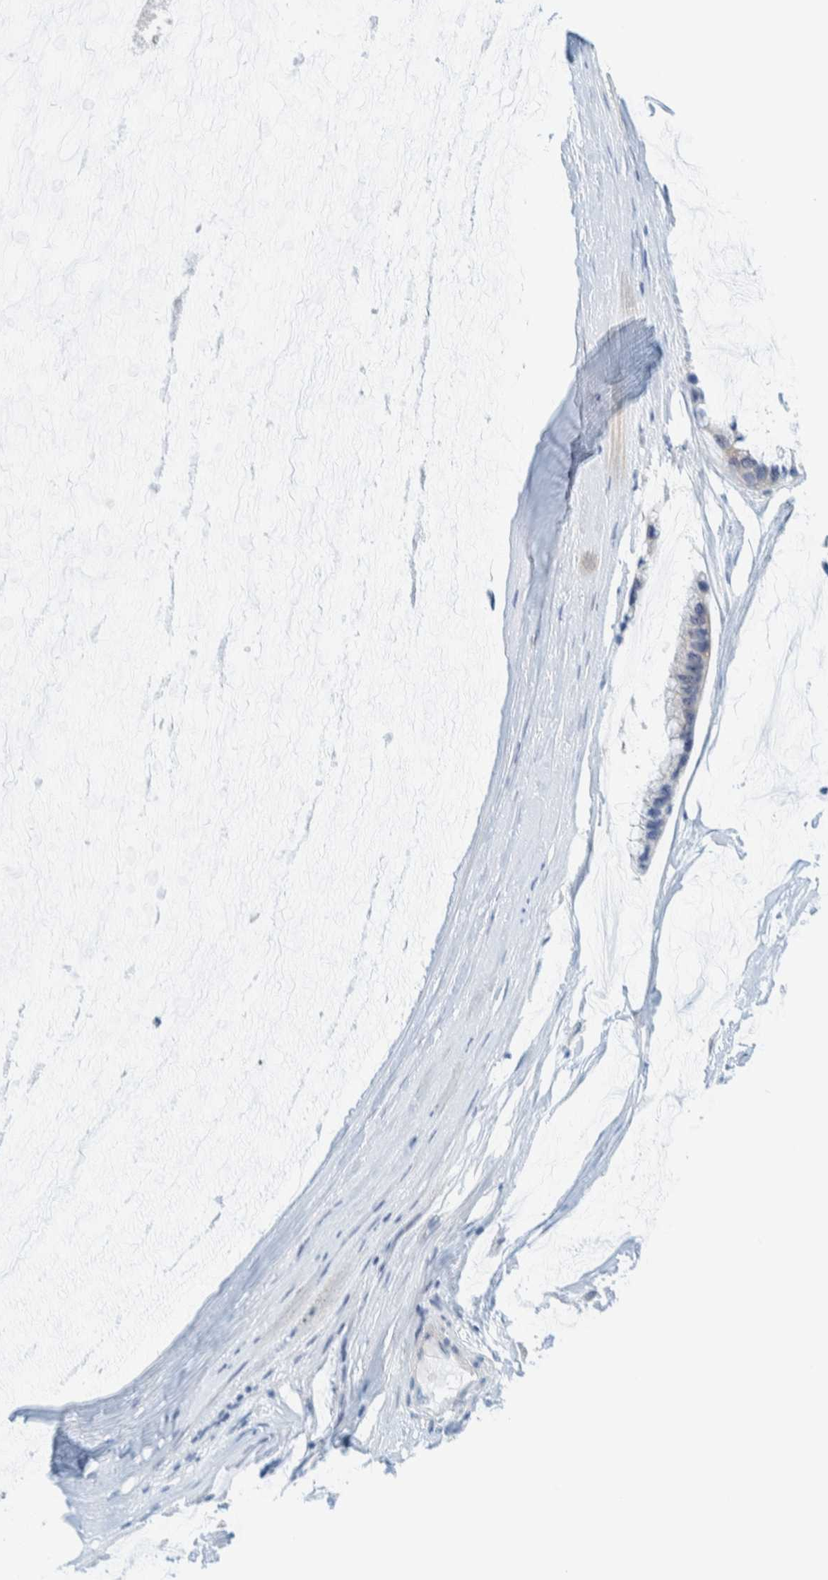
{"staining": {"intensity": "negative", "quantity": "none", "location": "none"}, "tissue": "ovarian cancer", "cell_type": "Tumor cells", "image_type": "cancer", "snomed": [{"axis": "morphology", "description": "Cystadenocarcinoma, mucinous, NOS"}, {"axis": "topography", "description": "Ovary"}], "caption": "This is an immunohistochemistry (IHC) micrograph of mucinous cystadenocarcinoma (ovarian). There is no staining in tumor cells.", "gene": "MOG", "patient": {"sex": "female", "age": 39}}